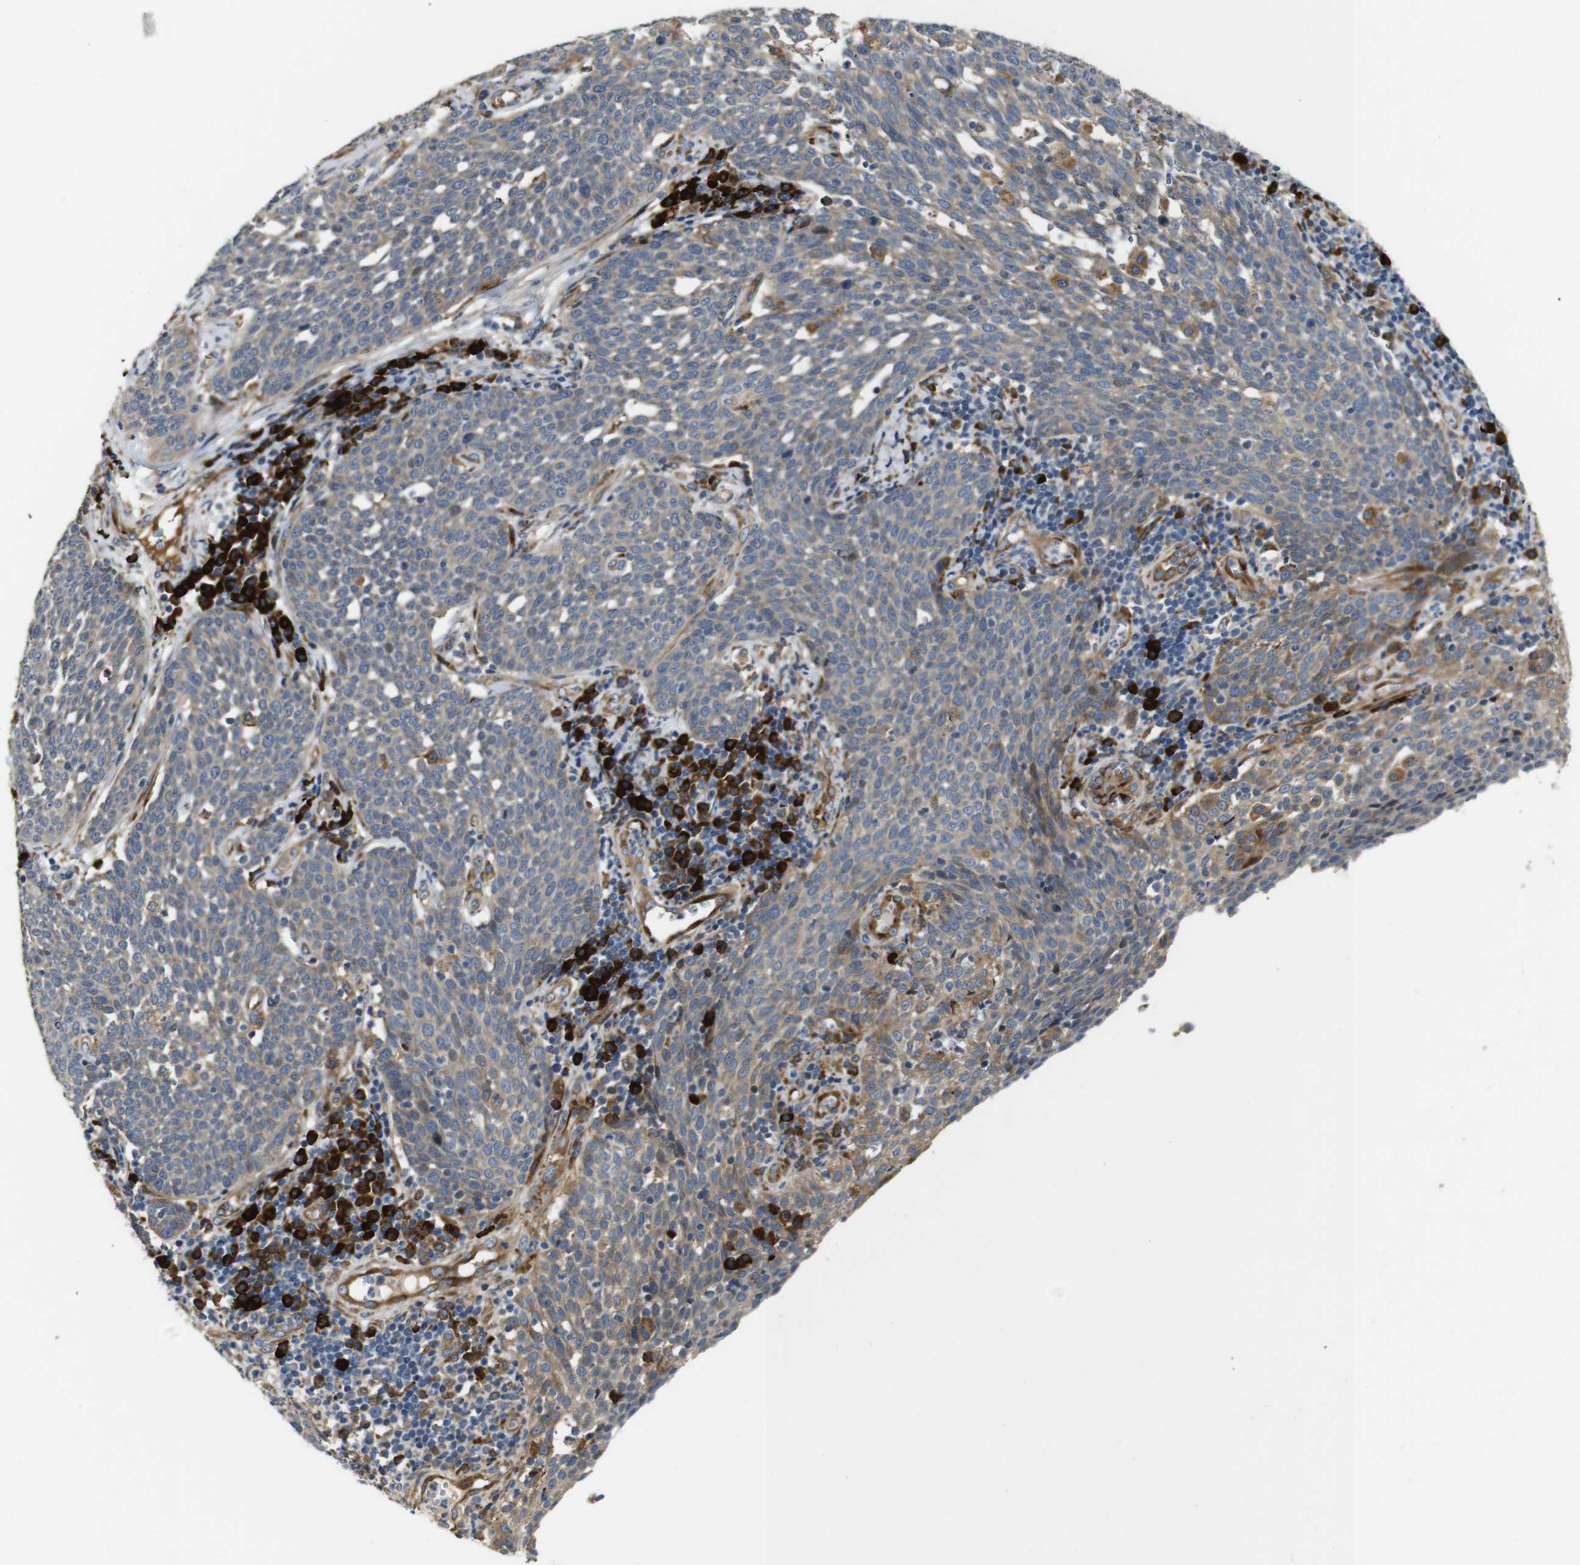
{"staining": {"intensity": "weak", "quantity": ">75%", "location": "cytoplasmic/membranous"}, "tissue": "cervical cancer", "cell_type": "Tumor cells", "image_type": "cancer", "snomed": [{"axis": "morphology", "description": "Squamous cell carcinoma, NOS"}, {"axis": "topography", "description": "Cervix"}], "caption": "Human cervical squamous cell carcinoma stained with a protein marker displays weak staining in tumor cells.", "gene": "UBE2G2", "patient": {"sex": "female", "age": 34}}